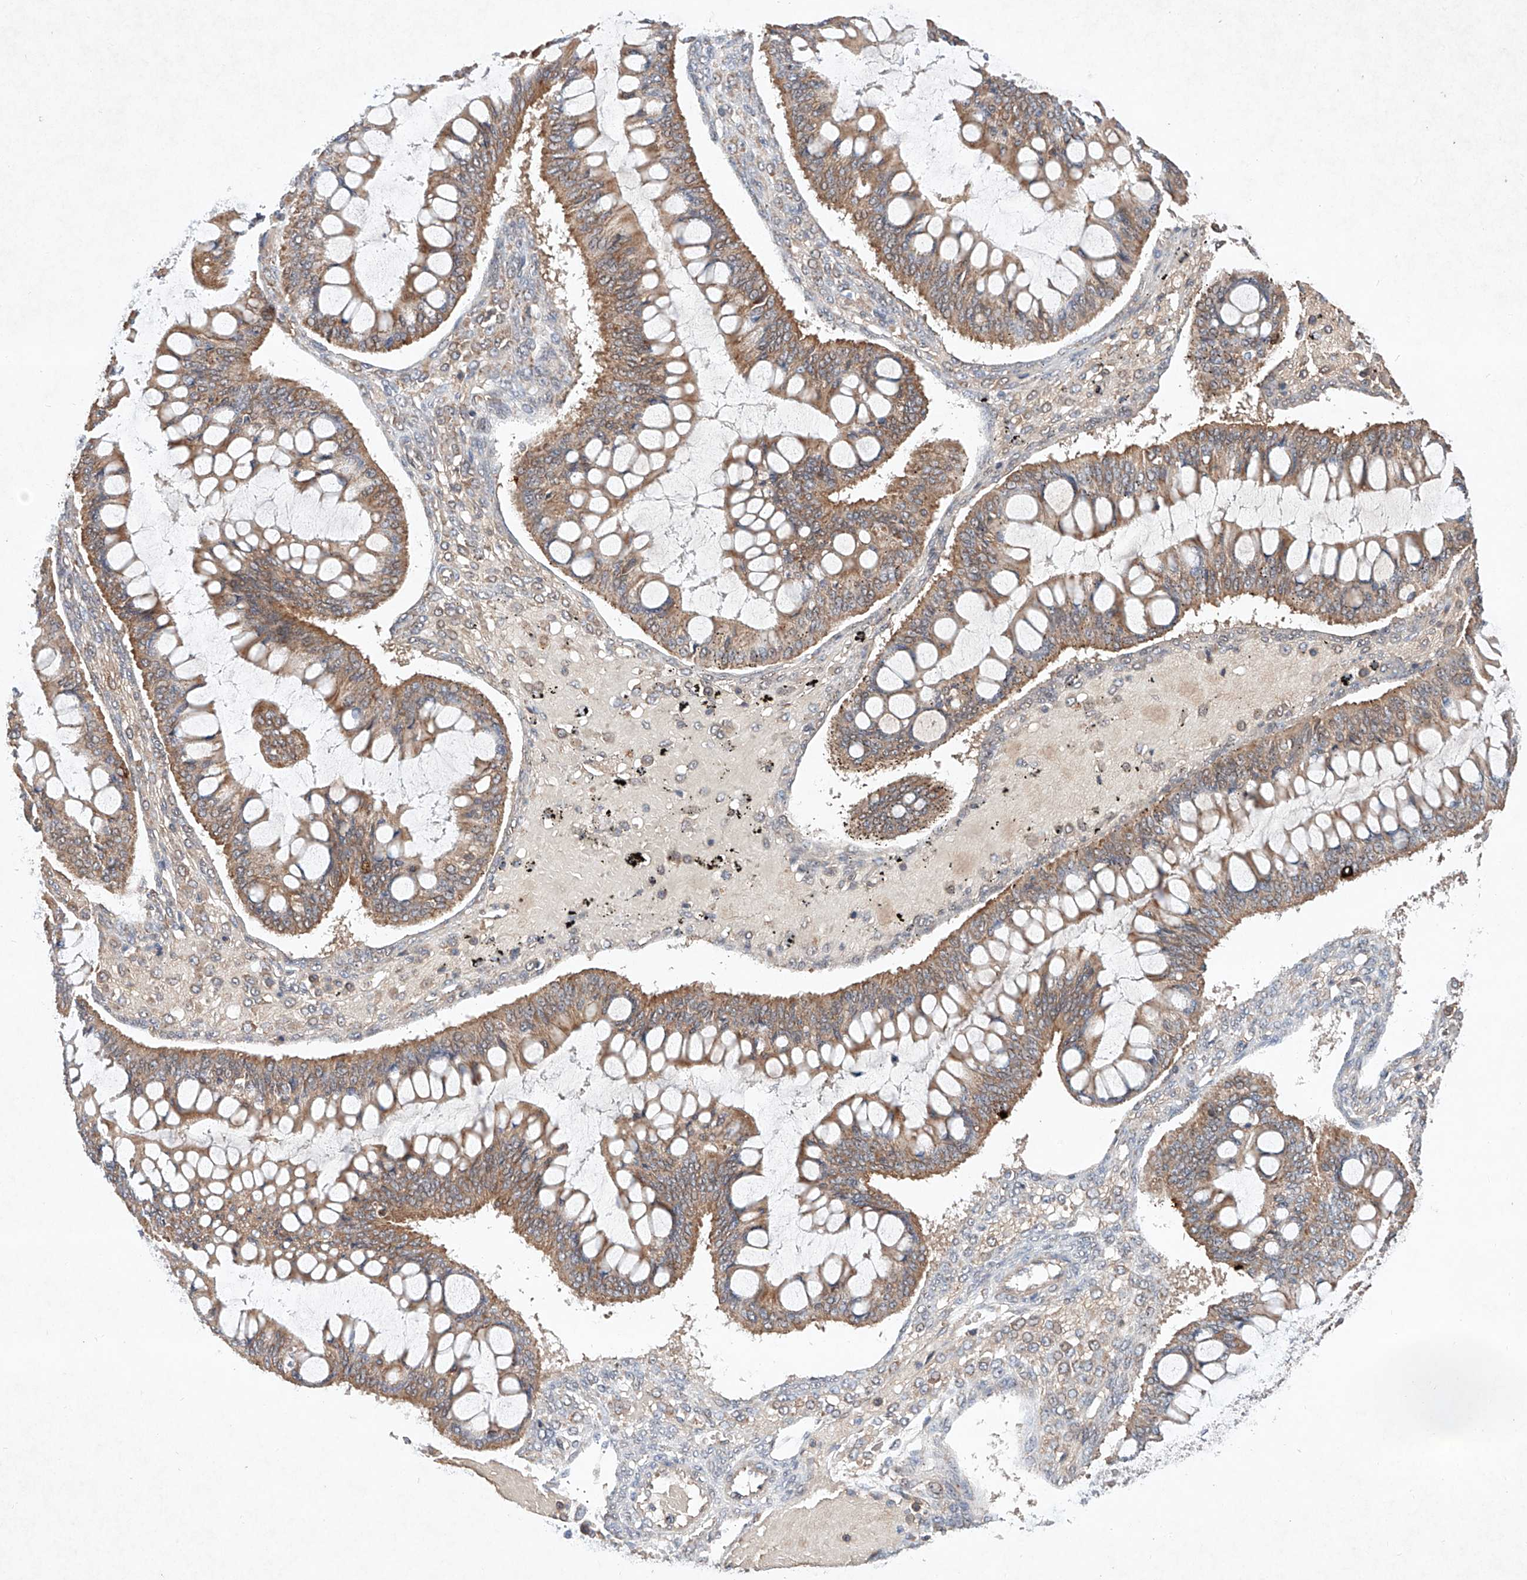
{"staining": {"intensity": "moderate", "quantity": ">75%", "location": "cytoplasmic/membranous"}, "tissue": "ovarian cancer", "cell_type": "Tumor cells", "image_type": "cancer", "snomed": [{"axis": "morphology", "description": "Cystadenocarcinoma, mucinous, NOS"}, {"axis": "topography", "description": "Ovary"}], "caption": "Approximately >75% of tumor cells in human ovarian mucinous cystadenocarcinoma display moderate cytoplasmic/membranous protein expression as visualized by brown immunohistochemical staining.", "gene": "FASTK", "patient": {"sex": "female", "age": 73}}